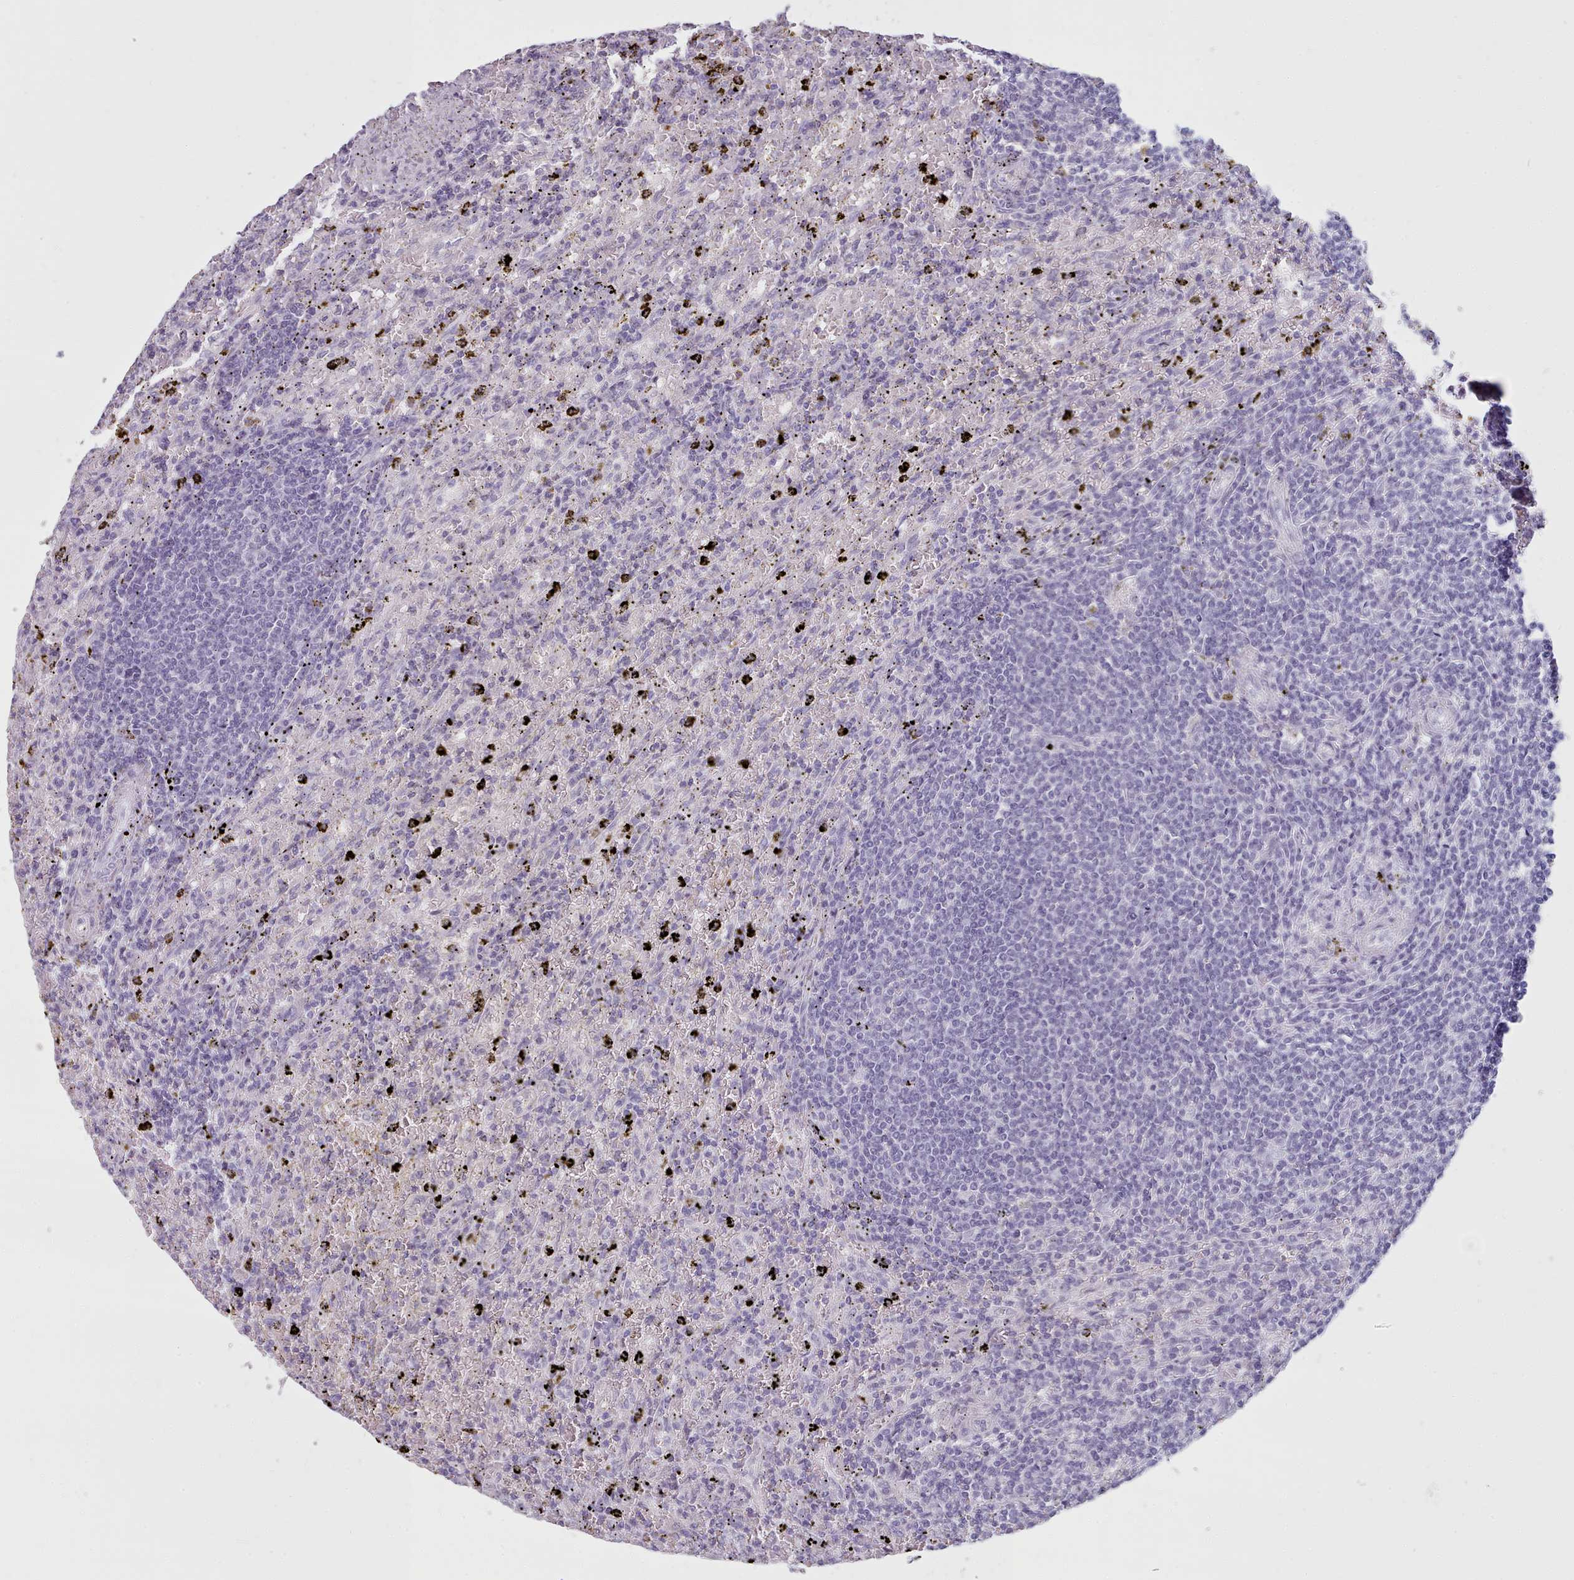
{"staining": {"intensity": "negative", "quantity": "none", "location": "none"}, "tissue": "lymphoma", "cell_type": "Tumor cells", "image_type": "cancer", "snomed": [{"axis": "morphology", "description": "Malignant lymphoma, non-Hodgkin's type, Low grade"}, {"axis": "topography", "description": "Spleen"}], "caption": "Tumor cells are negative for brown protein staining in low-grade malignant lymphoma, non-Hodgkin's type.", "gene": "ZNF43", "patient": {"sex": "male", "age": 76}}